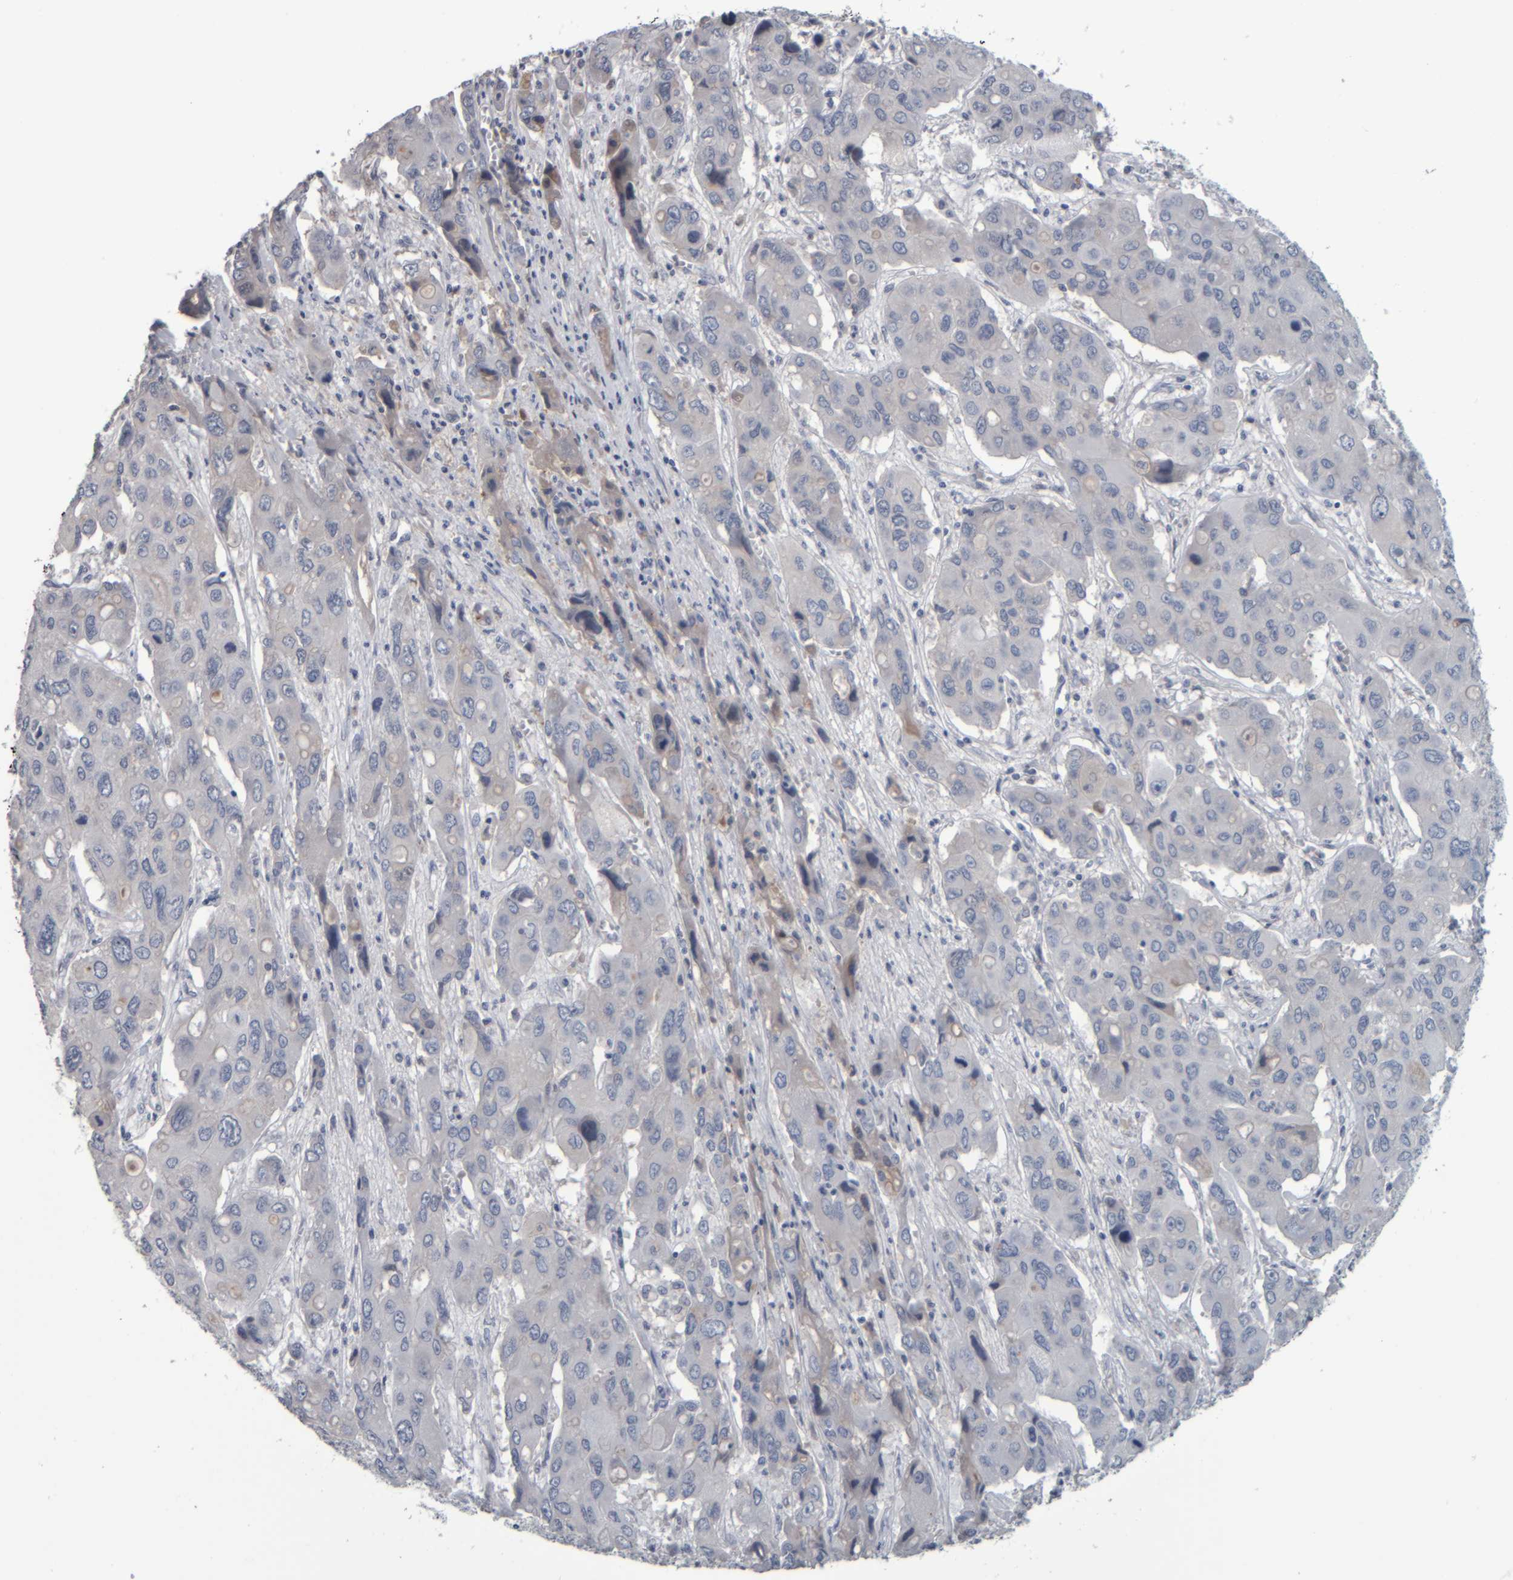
{"staining": {"intensity": "negative", "quantity": "none", "location": "none"}, "tissue": "liver cancer", "cell_type": "Tumor cells", "image_type": "cancer", "snomed": [{"axis": "morphology", "description": "Cholangiocarcinoma"}, {"axis": "topography", "description": "Liver"}], "caption": "Cholangiocarcinoma (liver) was stained to show a protein in brown. There is no significant positivity in tumor cells.", "gene": "CAVIN4", "patient": {"sex": "male", "age": 67}}